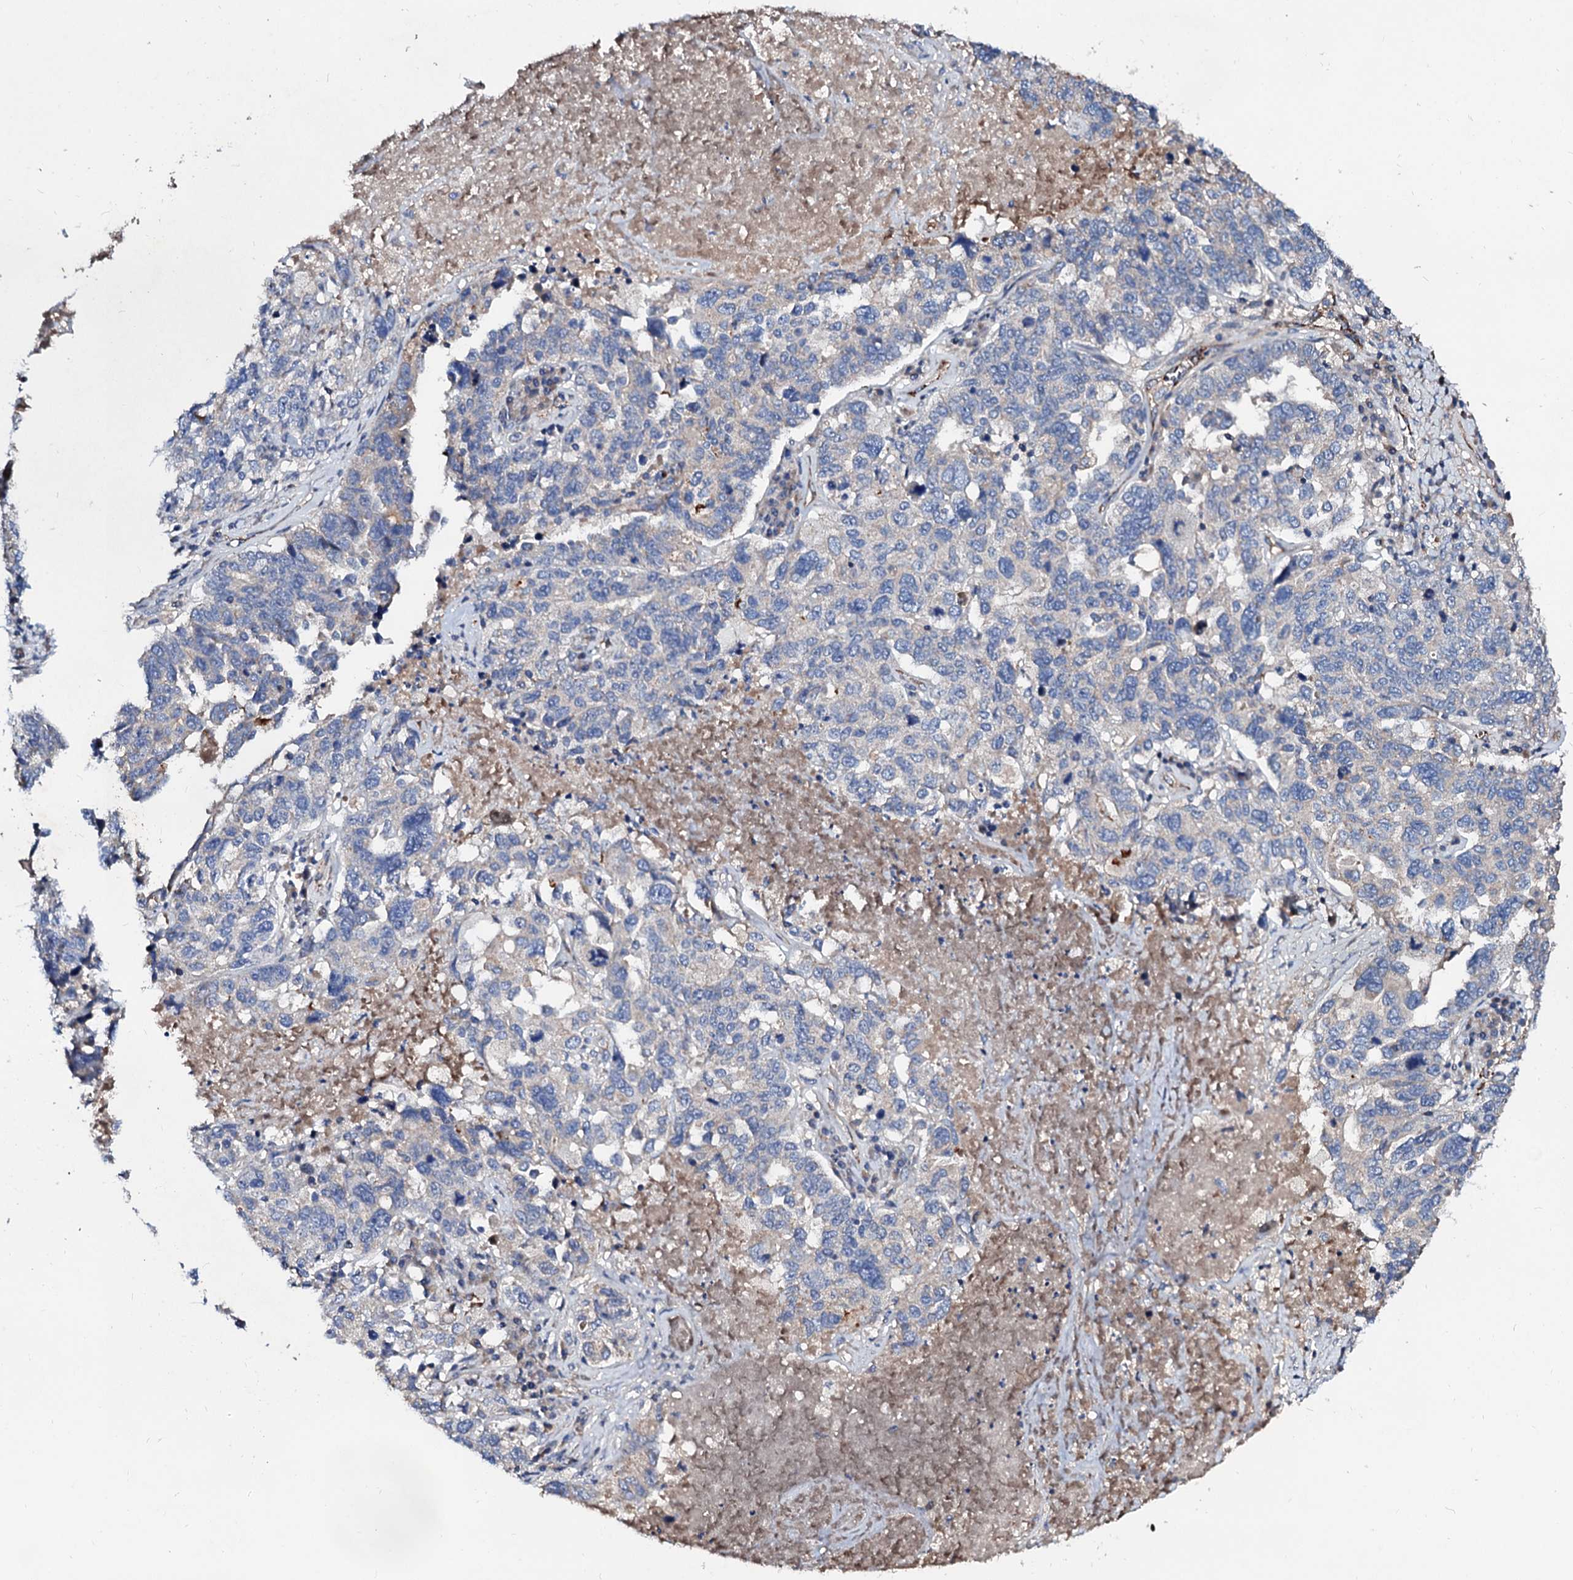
{"staining": {"intensity": "negative", "quantity": "none", "location": "none"}, "tissue": "ovarian cancer", "cell_type": "Tumor cells", "image_type": "cancer", "snomed": [{"axis": "morphology", "description": "Carcinoma, endometroid"}, {"axis": "topography", "description": "Ovary"}], "caption": "A high-resolution photomicrograph shows immunohistochemistry (IHC) staining of endometroid carcinoma (ovarian), which reveals no significant positivity in tumor cells.", "gene": "FIBIN", "patient": {"sex": "female", "age": 62}}